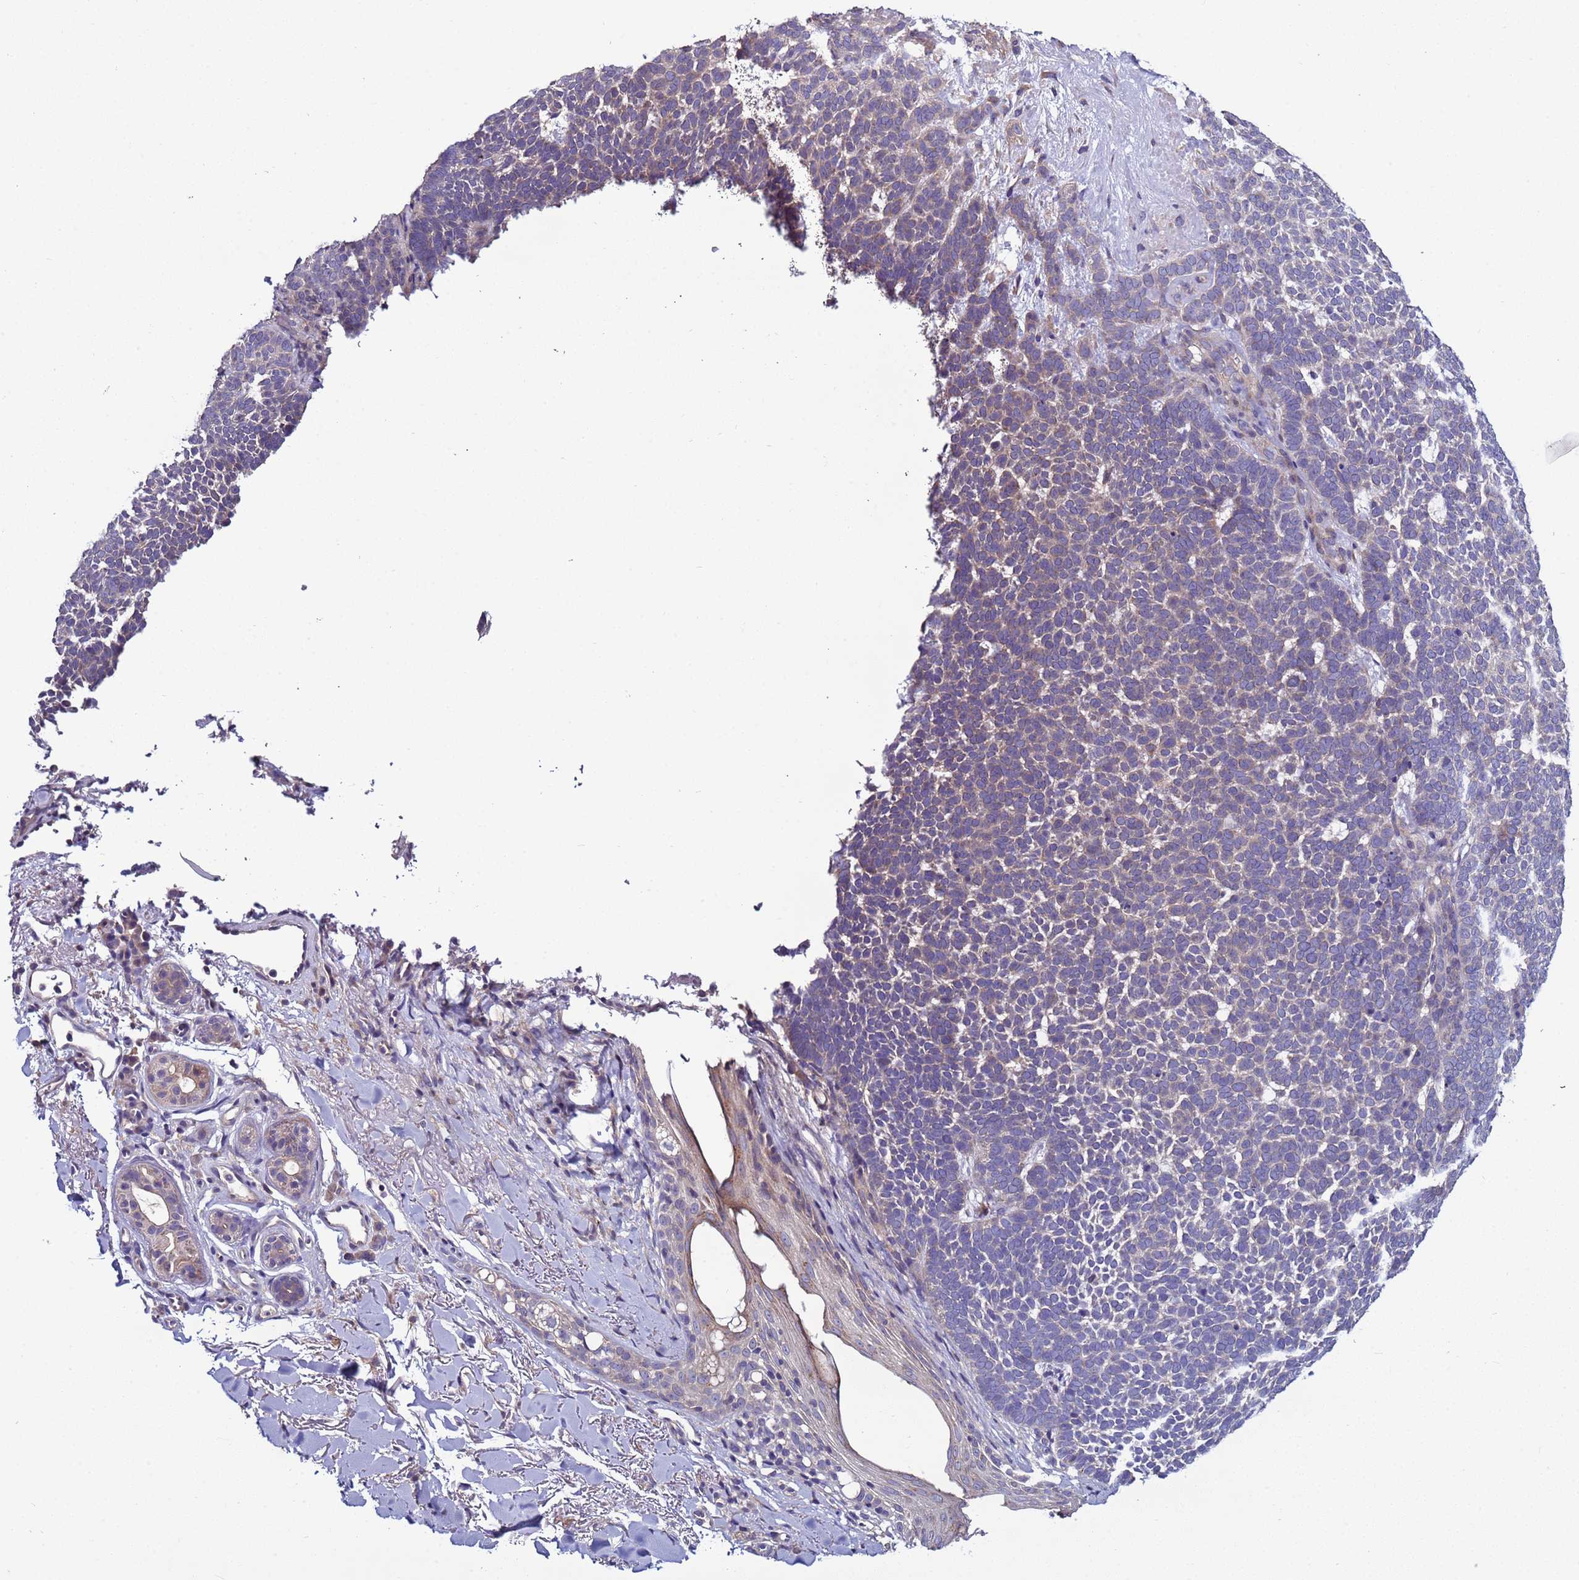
{"staining": {"intensity": "negative", "quantity": "none", "location": "none"}, "tissue": "skin cancer", "cell_type": "Tumor cells", "image_type": "cancer", "snomed": [{"axis": "morphology", "description": "Basal cell carcinoma"}, {"axis": "topography", "description": "Skin"}], "caption": "Skin basal cell carcinoma was stained to show a protein in brown. There is no significant staining in tumor cells. The staining was performed using DAB to visualize the protein expression in brown, while the nuclei were stained in blue with hematoxylin (Magnification: 20x).", "gene": "RABL2B", "patient": {"sex": "female", "age": 77}}